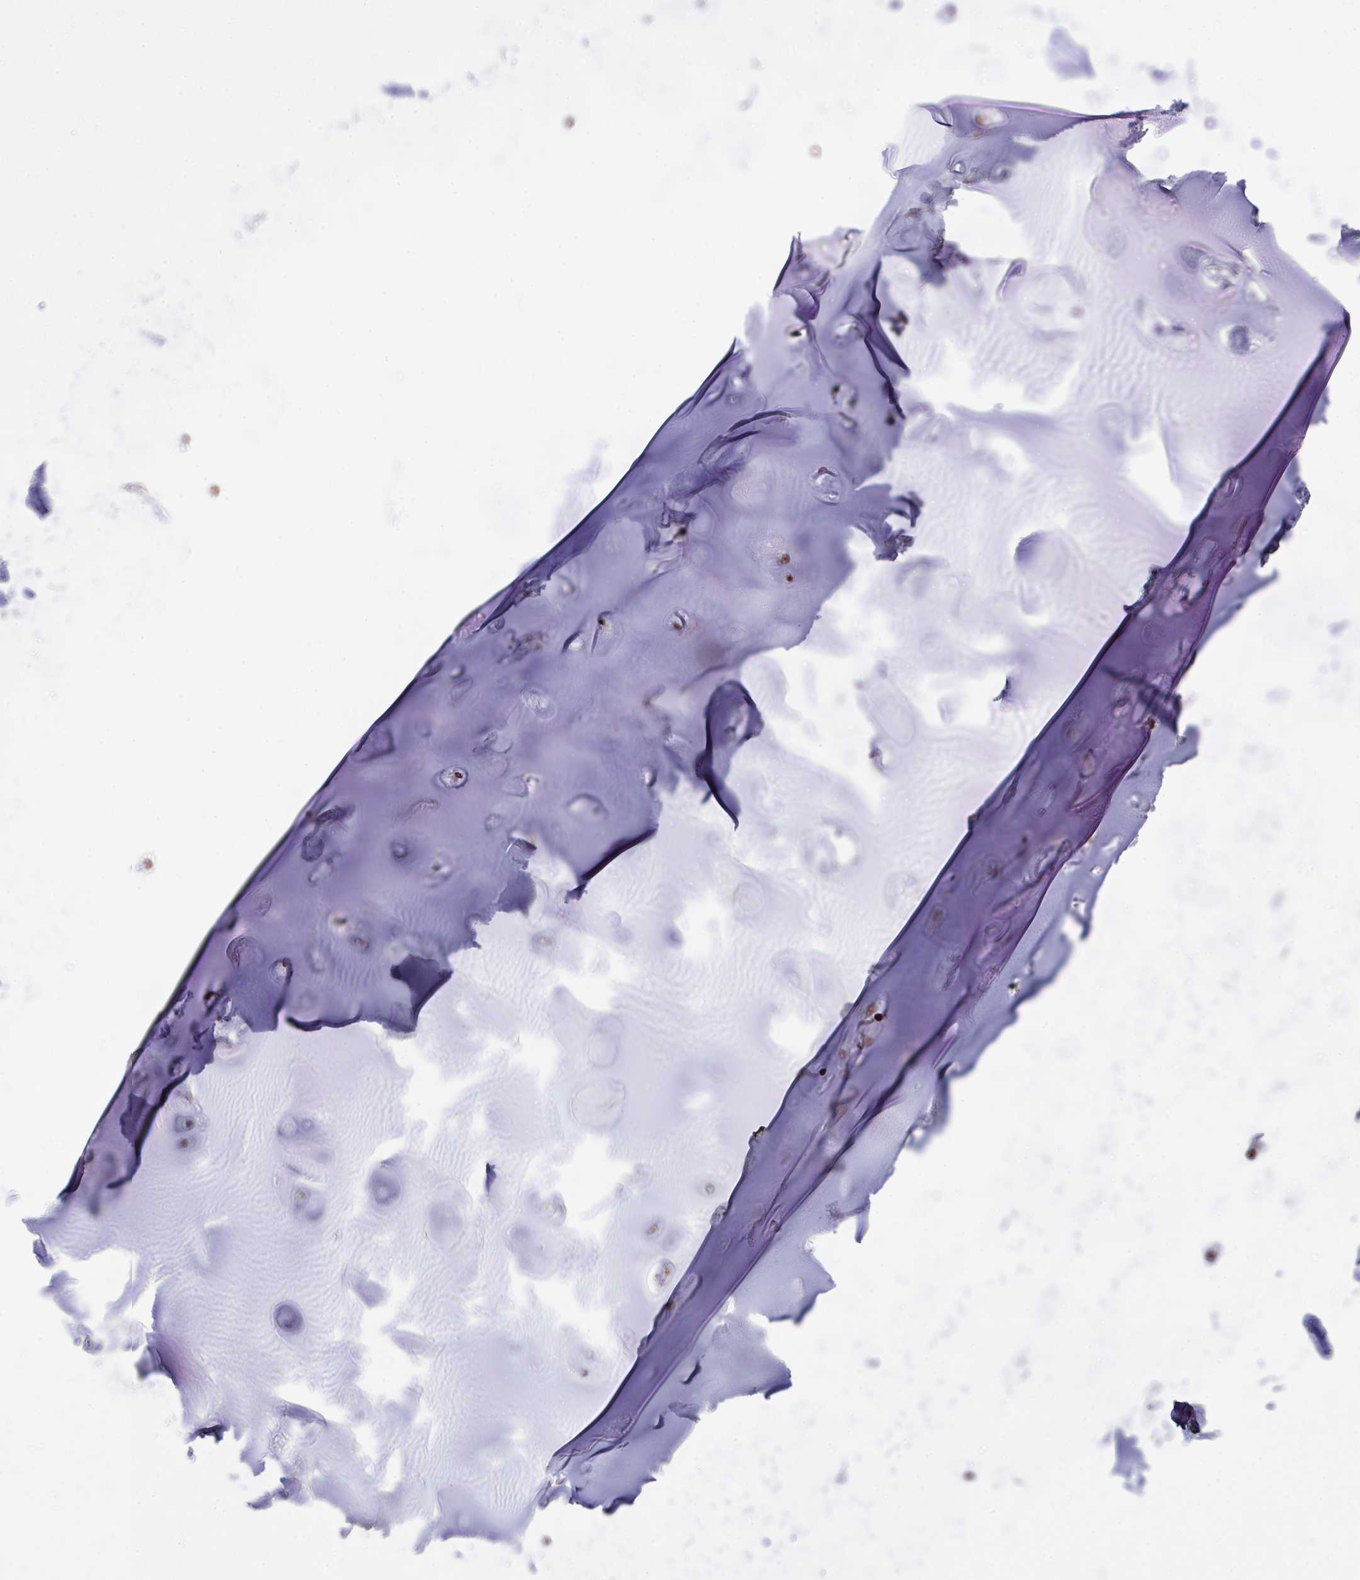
{"staining": {"intensity": "strong", "quantity": "25%-75%", "location": "nuclear"}, "tissue": "soft tissue", "cell_type": "Chondrocytes", "image_type": "normal", "snomed": [{"axis": "morphology", "description": "Normal tissue, NOS"}, {"axis": "topography", "description": "Cartilage tissue"}, {"axis": "topography", "description": "Nasopharynx"}], "caption": "Immunohistochemical staining of unremarkable soft tissue demonstrates strong nuclear protein staining in about 25%-75% of chondrocytes.", "gene": "ZNF607", "patient": {"sex": "male", "age": 56}}